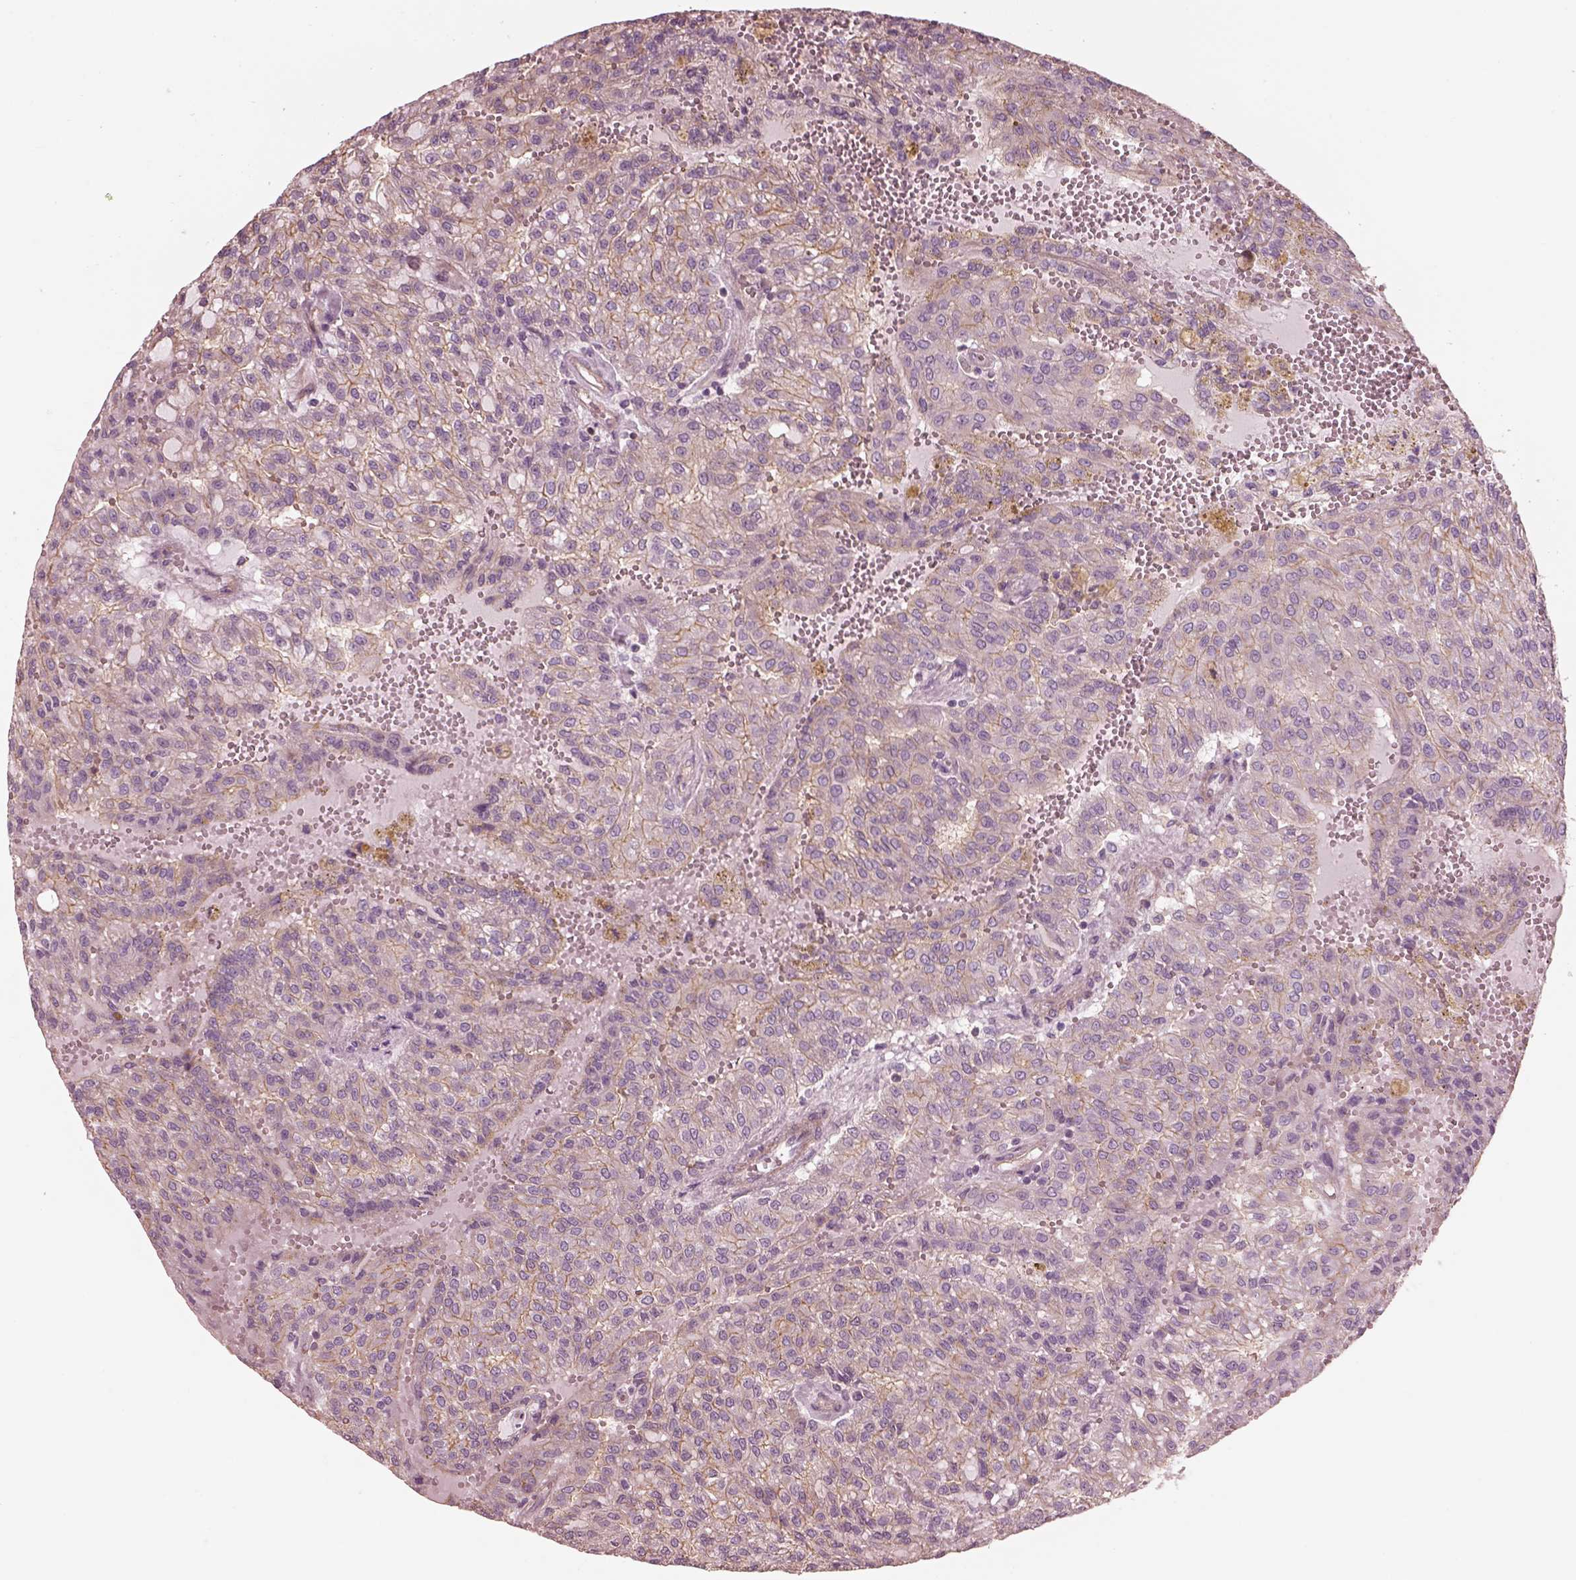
{"staining": {"intensity": "weak", "quantity": "25%-75%", "location": "cytoplasmic/membranous"}, "tissue": "renal cancer", "cell_type": "Tumor cells", "image_type": "cancer", "snomed": [{"axis": "morphology", "description": "Adenocarcinoma, NOS"}, {"axis": "topography", "description": "Kidney"}], "caption": "Immunohistochemical staining of human renal cancer (adenocarcinoma) shows low levels of weak cytoplasmic/membranous protein positivity in about 25%-75% of tumor cells.", "gene": "ELAPOR1", "patient": {"sex": "male", "age": 63}}